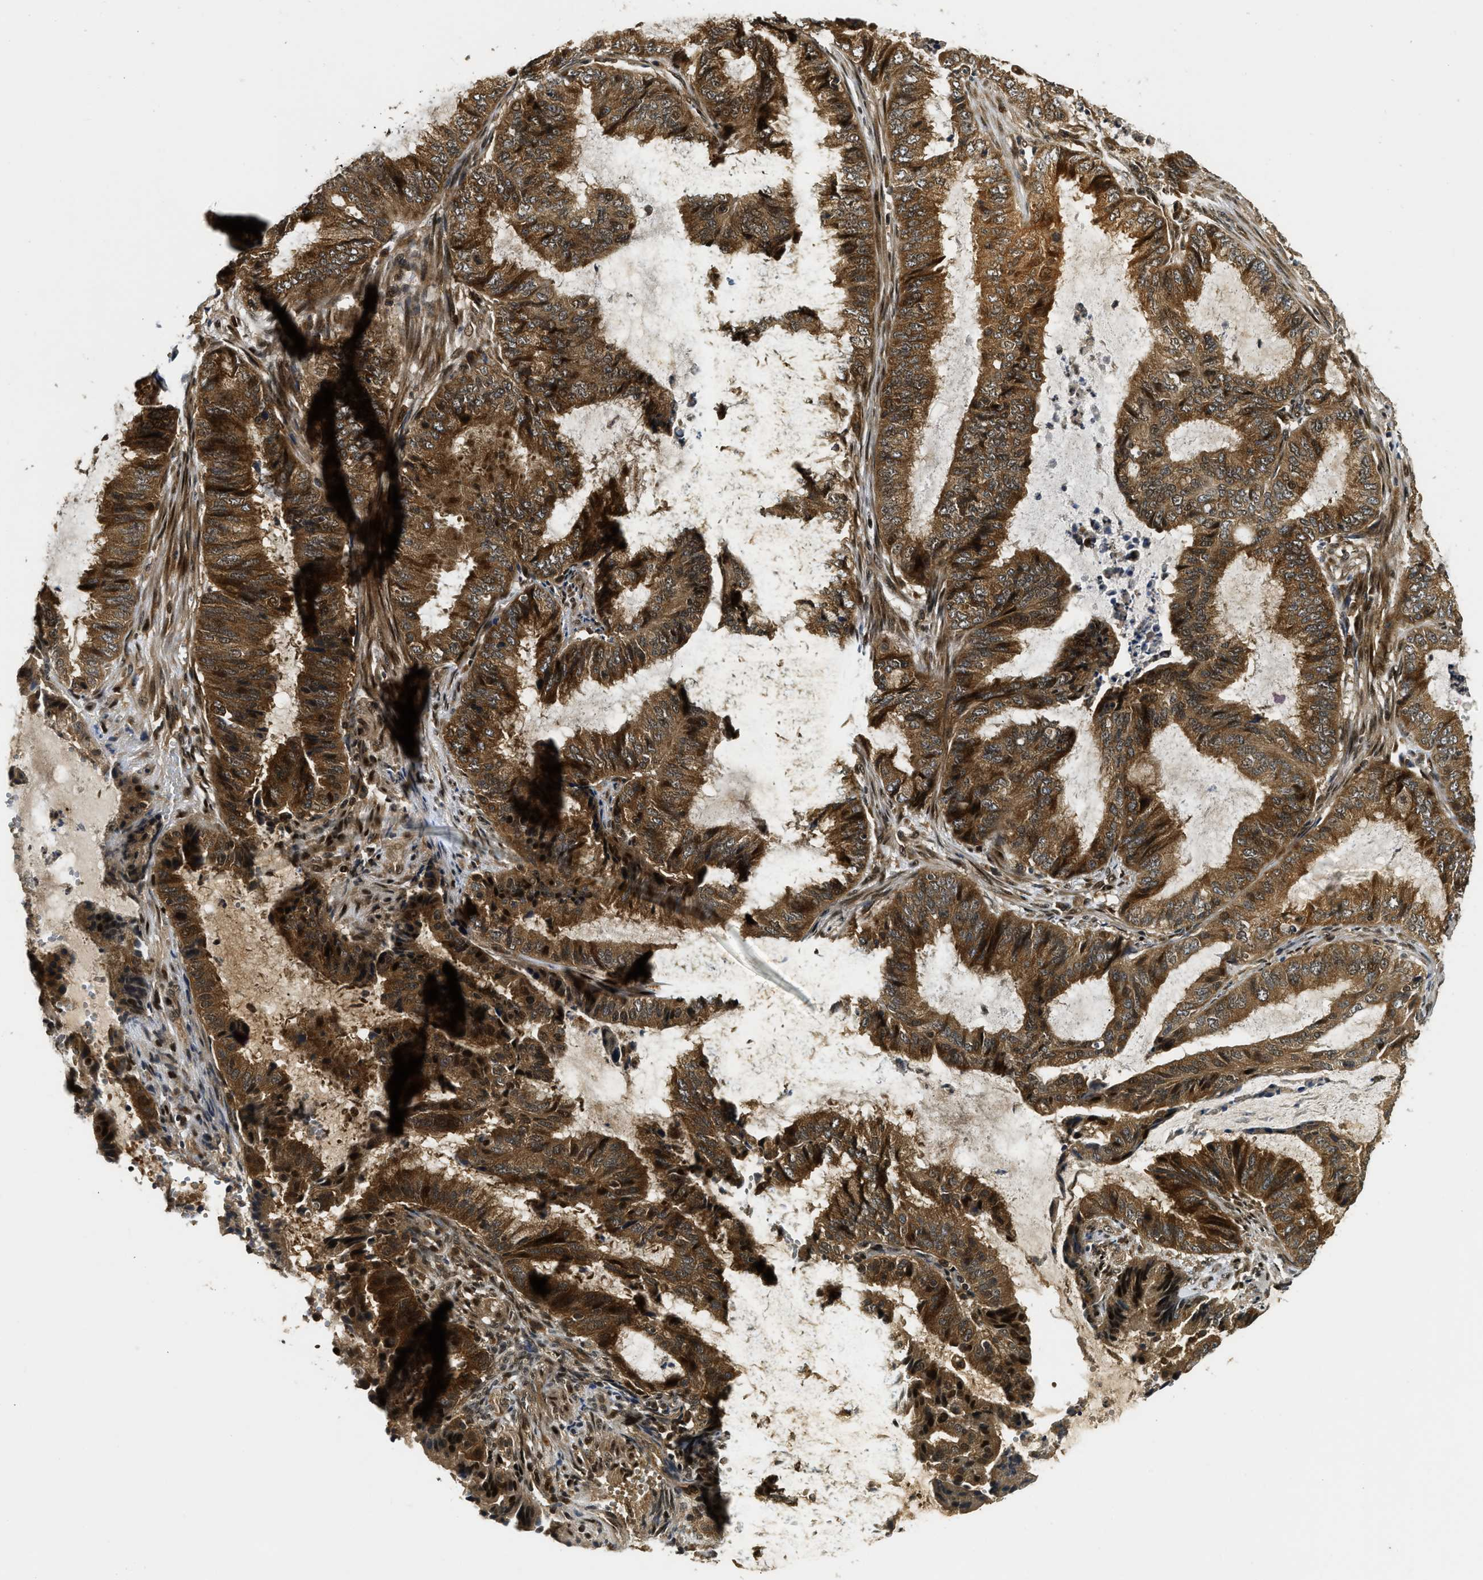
{"staining": {"intensity": "strong", "quantity": ">75%", "location": "cytoplasmic/membranous"}, "tissue": "endometrial cancer", "cell_type": "Tumor cells", "image_type": "cancer", "snomed": [{"axis": "morphology", "description": "Adenocarcinoma, NOS"}, {"axis": "topography", "description": "Endometrium"}], "caption": "The immunohistochemical stain shows strong cytoplasmic/membranous expression in tumor cells of endometrial cancer tissue.", "gene": "ADSL", "patient": {"sex": "female", "age": 51}}